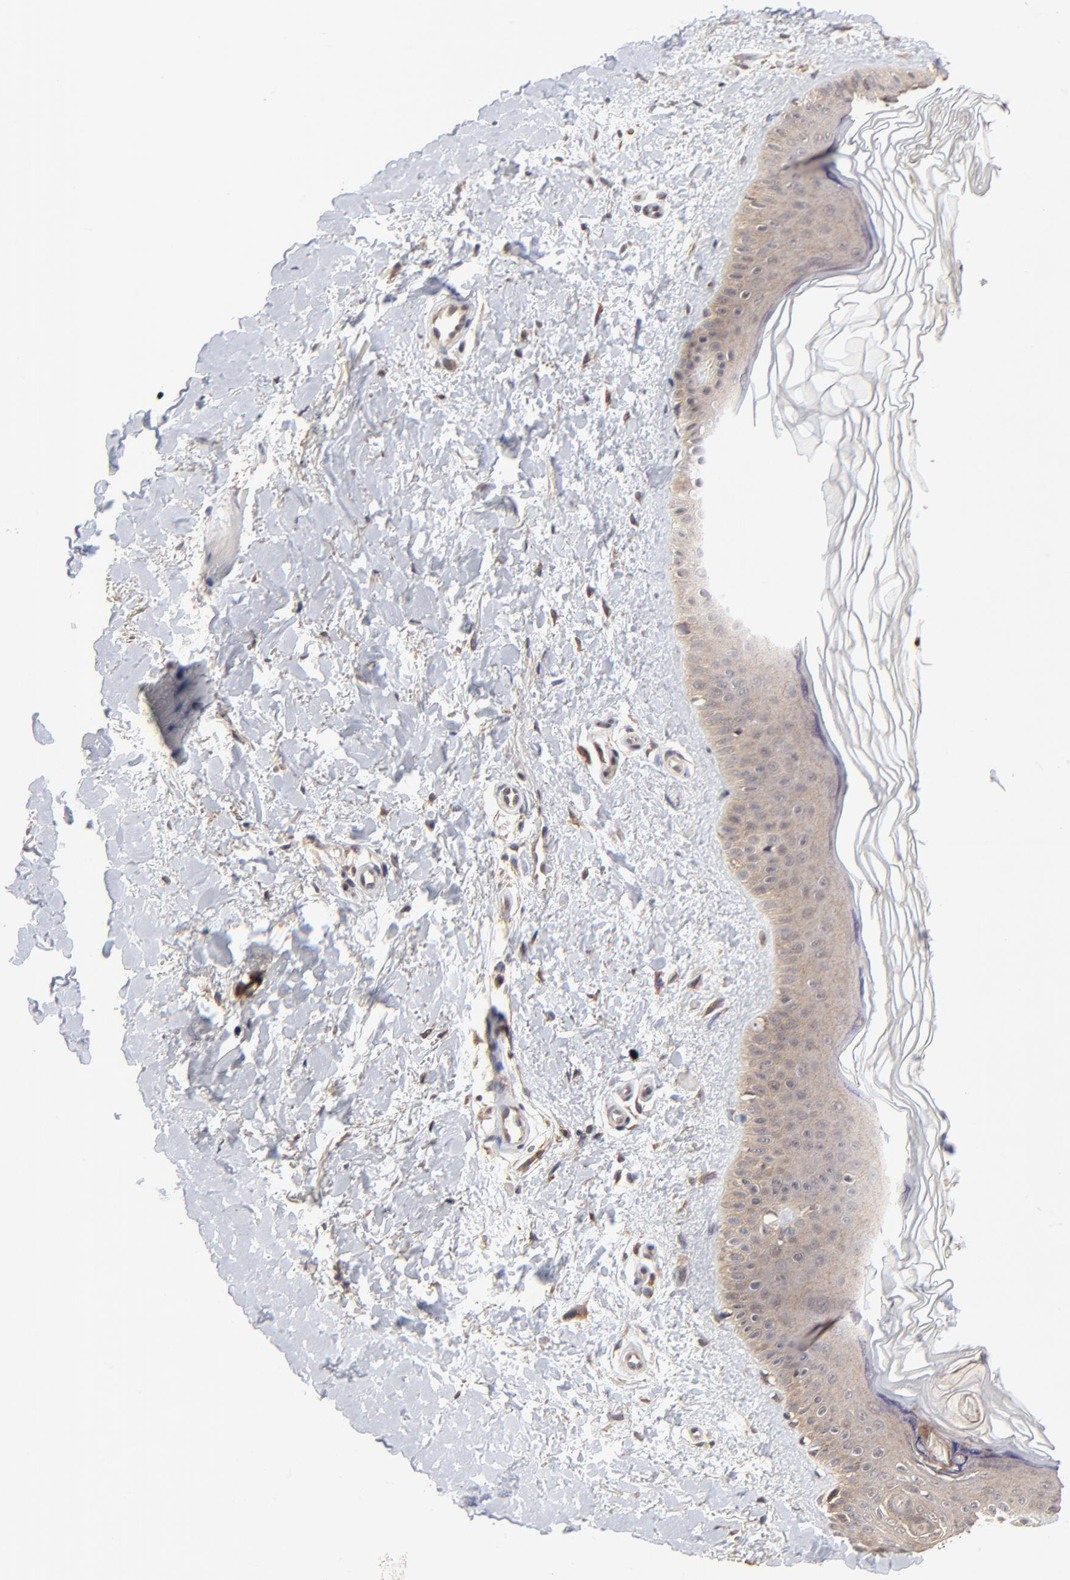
{"staining": {"intensity": "moderate", "quantity": ">75%", "location": "cytoplasmic/membranous"}, "tissue": "skin", "cell_type": "Fibroblasts", "image_type": "normal", "snomed": [{"axis": "morphology", "description": "Normal tissue, NOS"}, {"axis": "topography", "description": "Skin"}], "caption": "A medium amount of moderate cytoplasmic/membranous expression is identified in about >75% of fibroblasts in unremarkable skin. (DAB (3,3'-diaminobenzidine) IHC, brown staining for protein, blue staining for nuclei).", "gene": "FRMD8", "patient": {"sex": "female", "age": 19}}